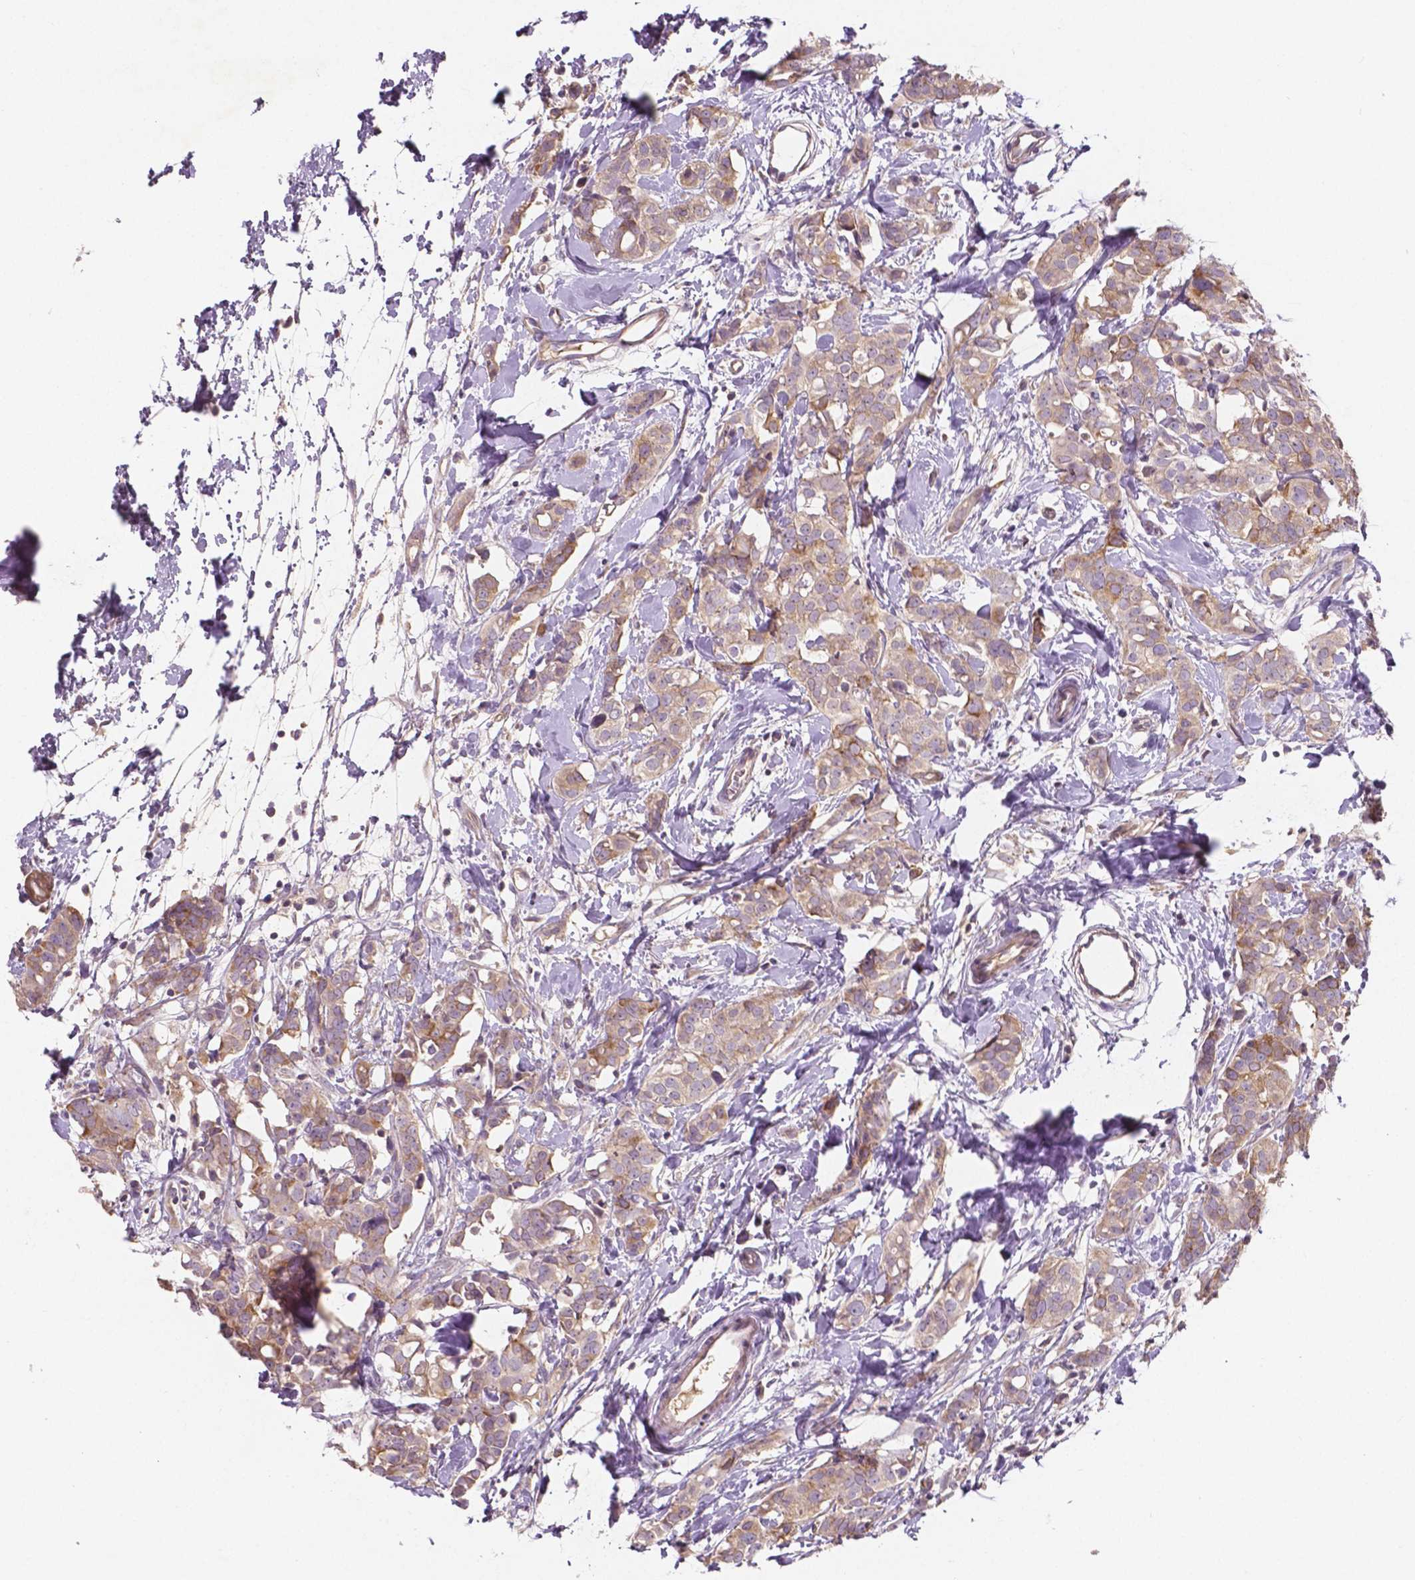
{"staining": {"intensity": "weak", "quantity": ">75%", "location": "cytoplasmic/membranous"}, "tissue": "breast cancer", "cell_type": "Tumor cells", "image_type": "cancer", "snomed": [{"axis": "morphology", "description": "Duct carcinoma"}, {"axis": "topography", "description": "Breast"}], "caption": "Breast cancer tissue reveals weak cytoplasmic/membranous staining in about >75% of tumor cells, visualized by immunohistochemistry.", "gene": "LSM14B", "patient": {"sex": "female", "age": 40}}